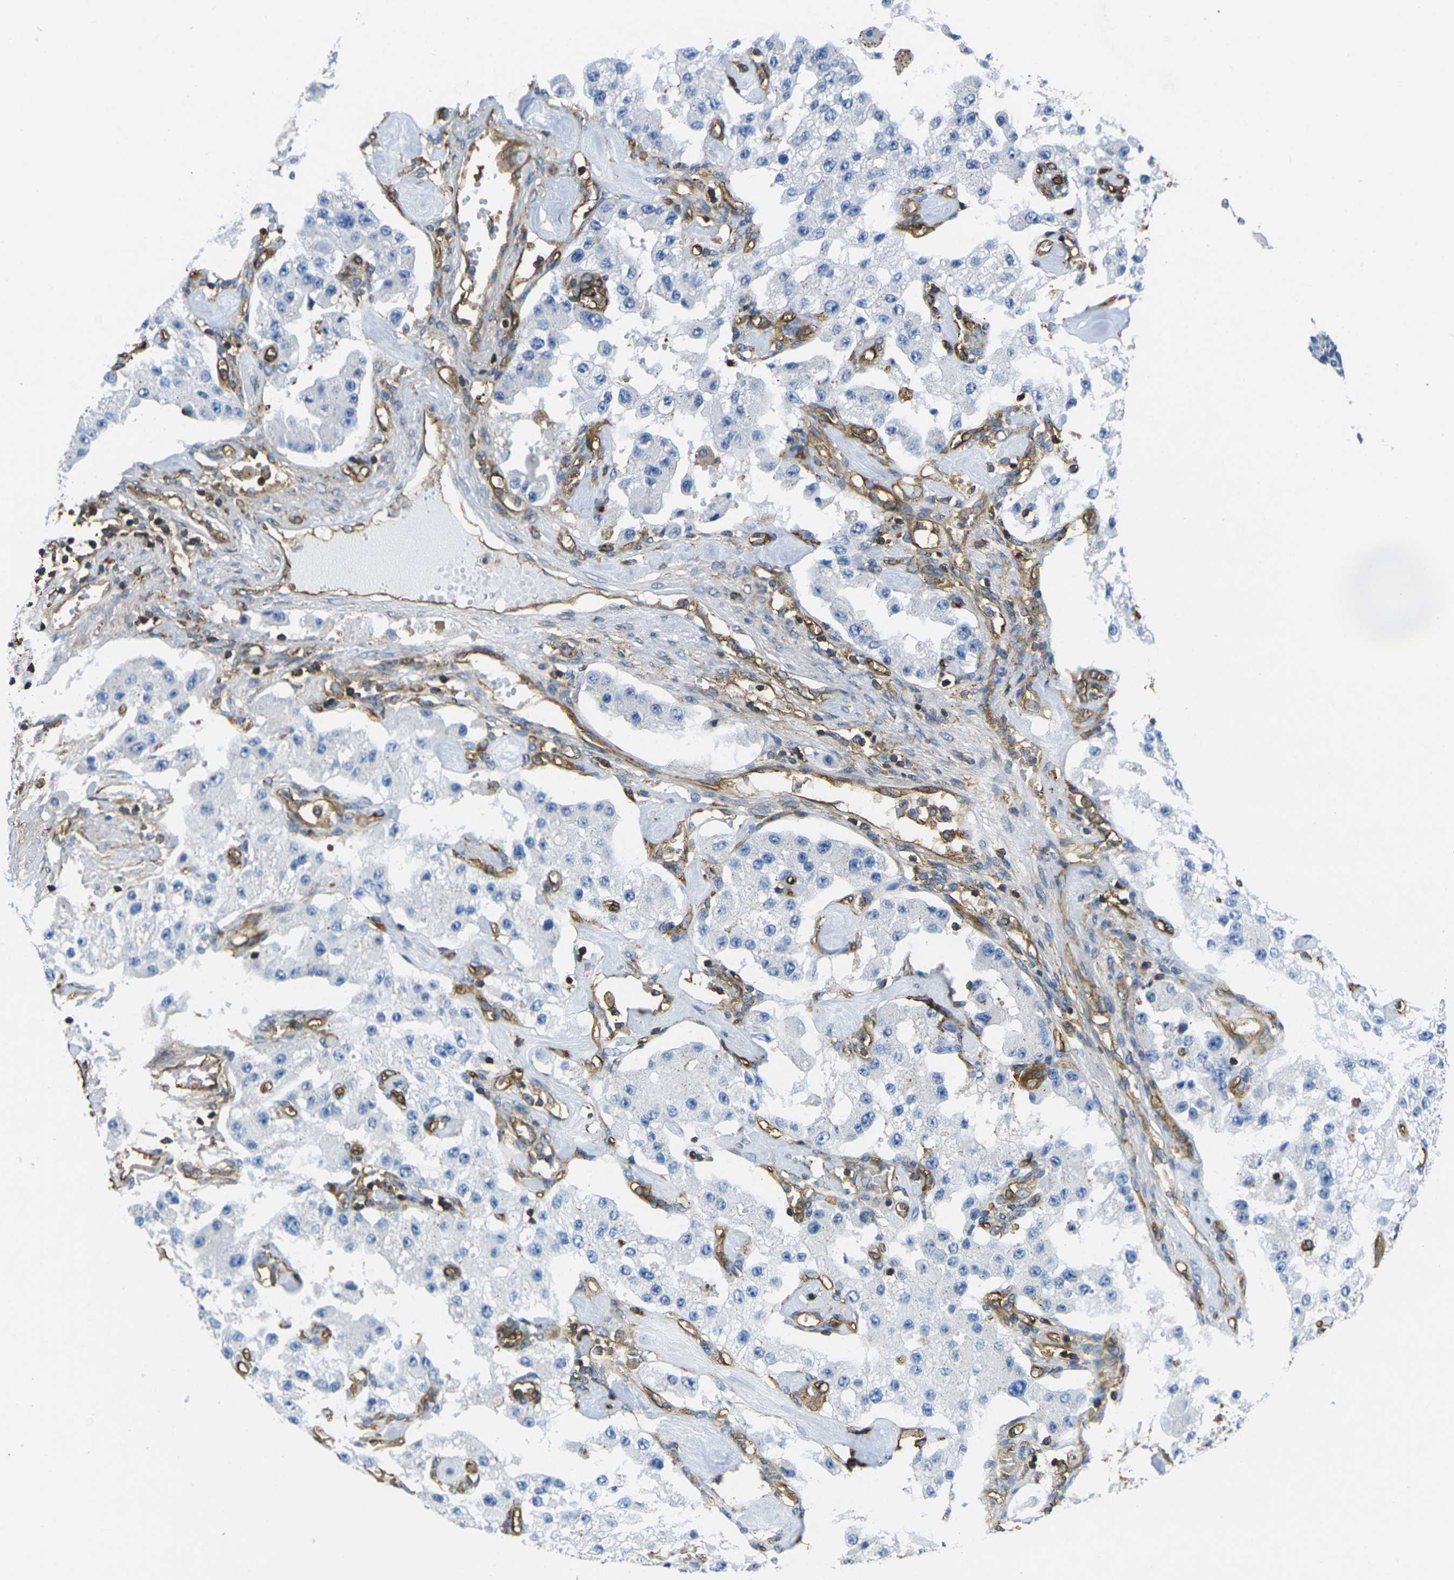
{"staining": {"intensity": "negative", "quantity": "none", "location": "none"}, "tissue": "carcinoid", "cell_type": "Tumor cells", "image_type": "cancer", "snomed": [{"axis": "morphology", "description": "Carcinoid, malignant, NOS"}, {"axis": "topography", "description": "Pancreas"}], "caption": "The immunohistochemistry (IHC) photomicrograph has no significant expression in tumor cells of carcinoid tissue.", "gene": "FAM110D", "patient": {"sex": "male", "age": 41}}